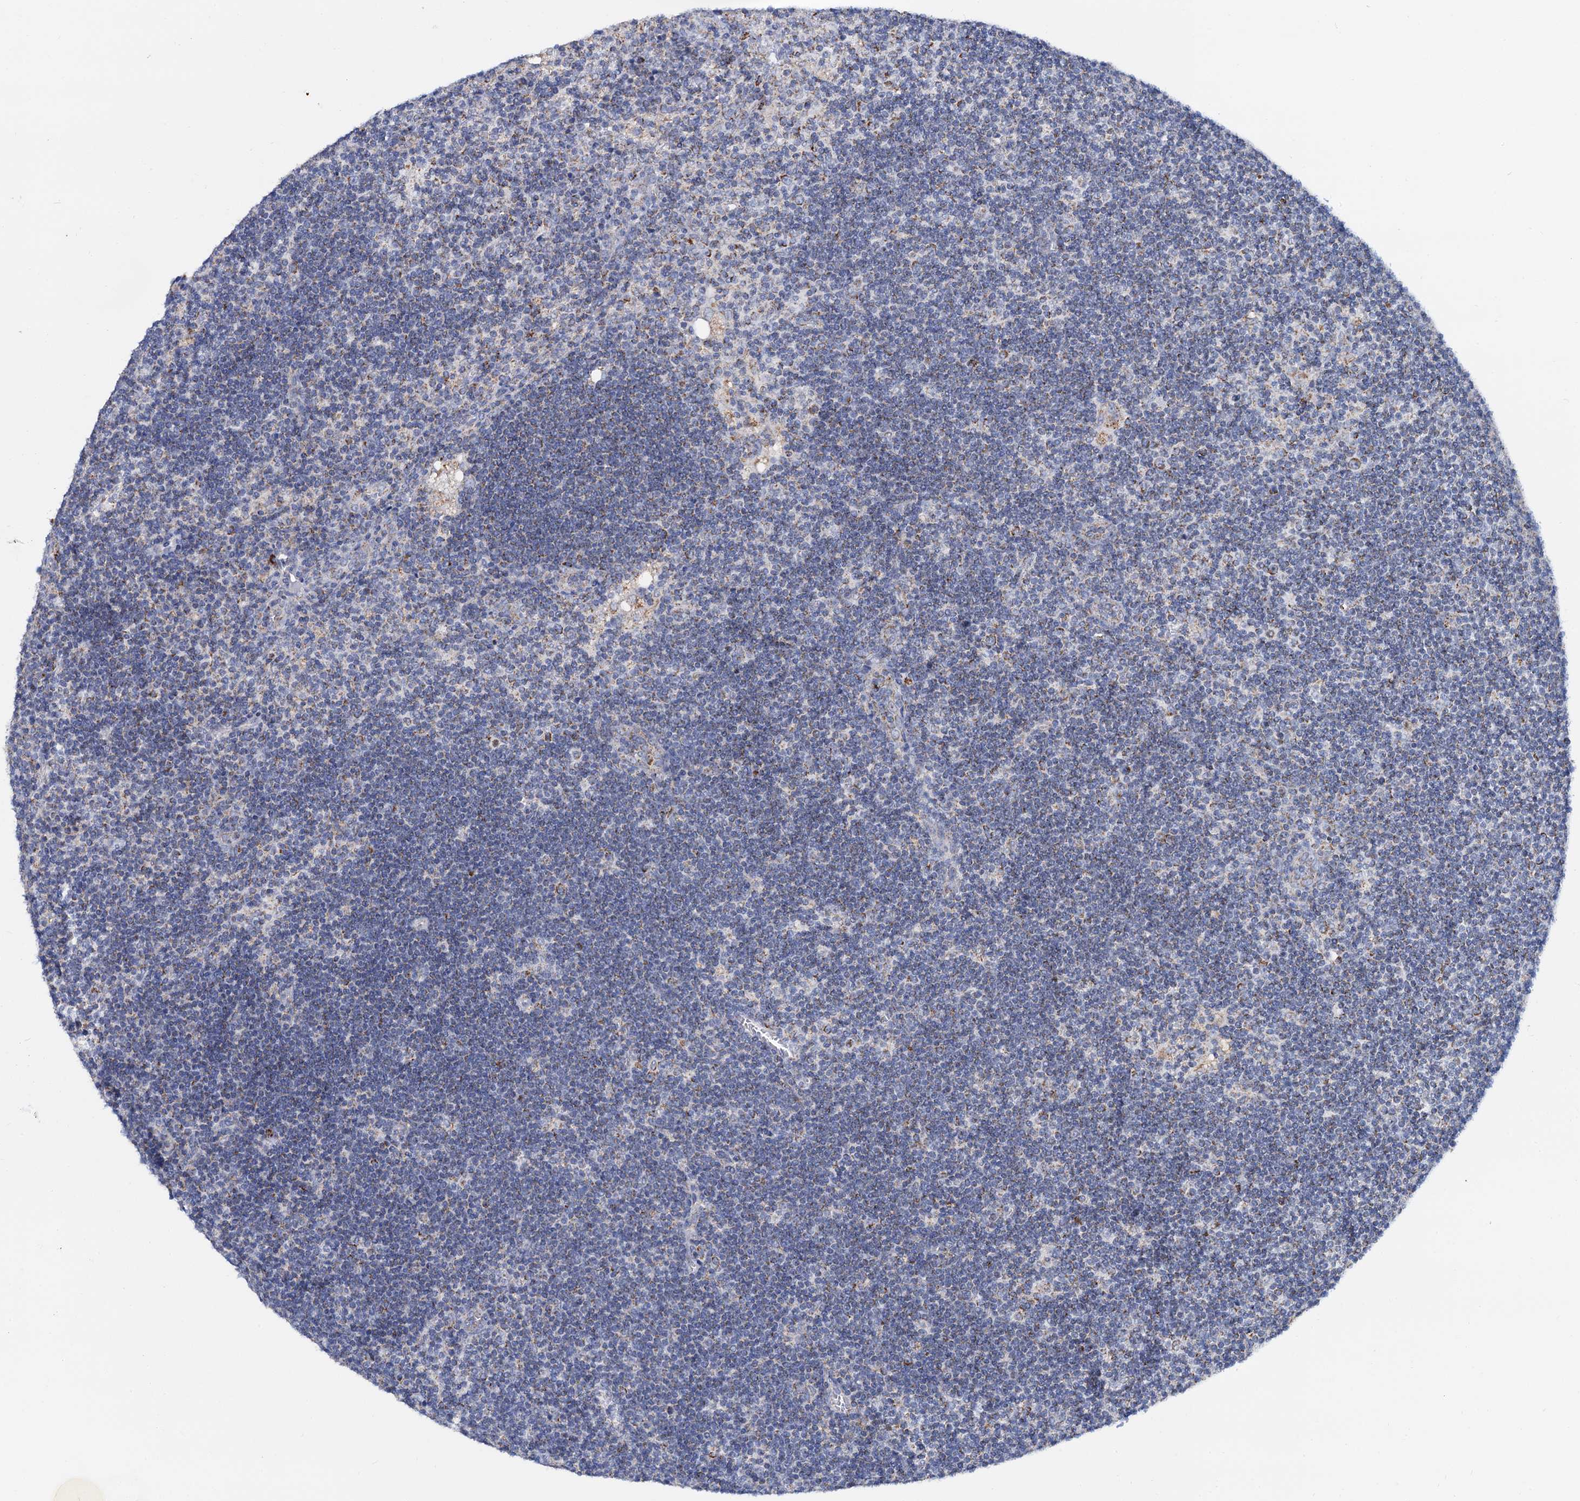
{"staining": {"intensity": "moderate", "quantity": "25%-75%", "location": "cytoplasmic/membranous"}, "tissue": "lymph node", "cell_type": "Germinal center cells", "image_type": "normal", "snomed": [{"axis": "morphology", "description": "Normal tissue, NOS"}, {"axis": "topography", "description": "Lymph node"}], "caption": "Normal lymph node shows moderate cytoplasmic/membranous staining in approximately 25%-75% of germinal center cells.", "gene": "C2CD3", "patient": {"sex": "male", "age": 24}}